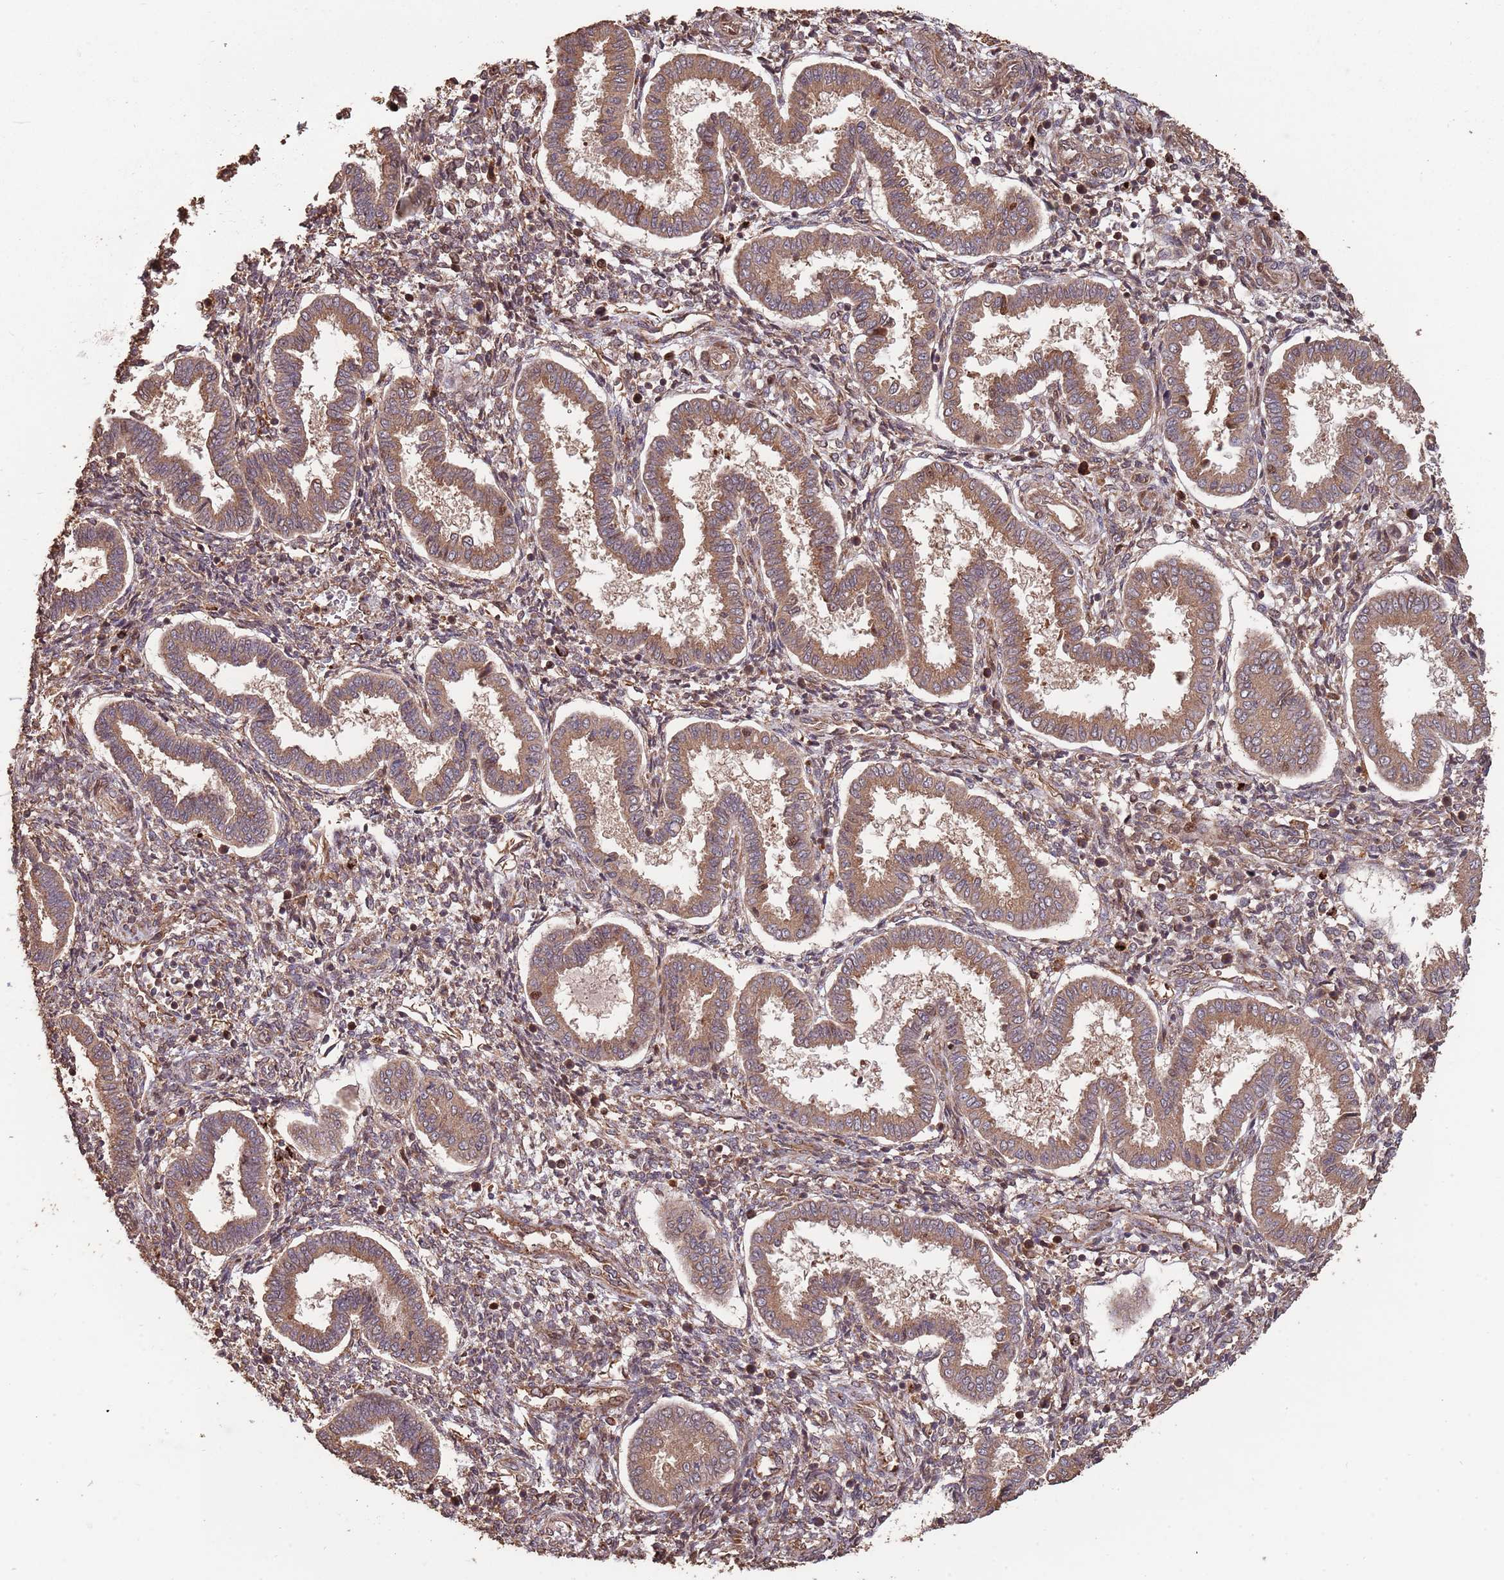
{"staining": {"intensity": "moderate", "quantity": "25%-75%", "location": "cytoplasmic/membranous"}, "tissue": "endometrium", "cell_type": "Cells in endometrial stroma", "image_type": "normal", "snomed": [{"axis": "morphology", "description": "Normal tissue, NOS"}, {"axis": "topography", "description": "Endometrium"}], "caption": "Immunohistochemical staining of unremarkable human endometrium reveals moderate cytoplasmic/membranous protein staining in about 25%-75% of cells in endometrial stroma.", "gene": "ZNF428", "patient": {"sex": "female", "age": 24}}